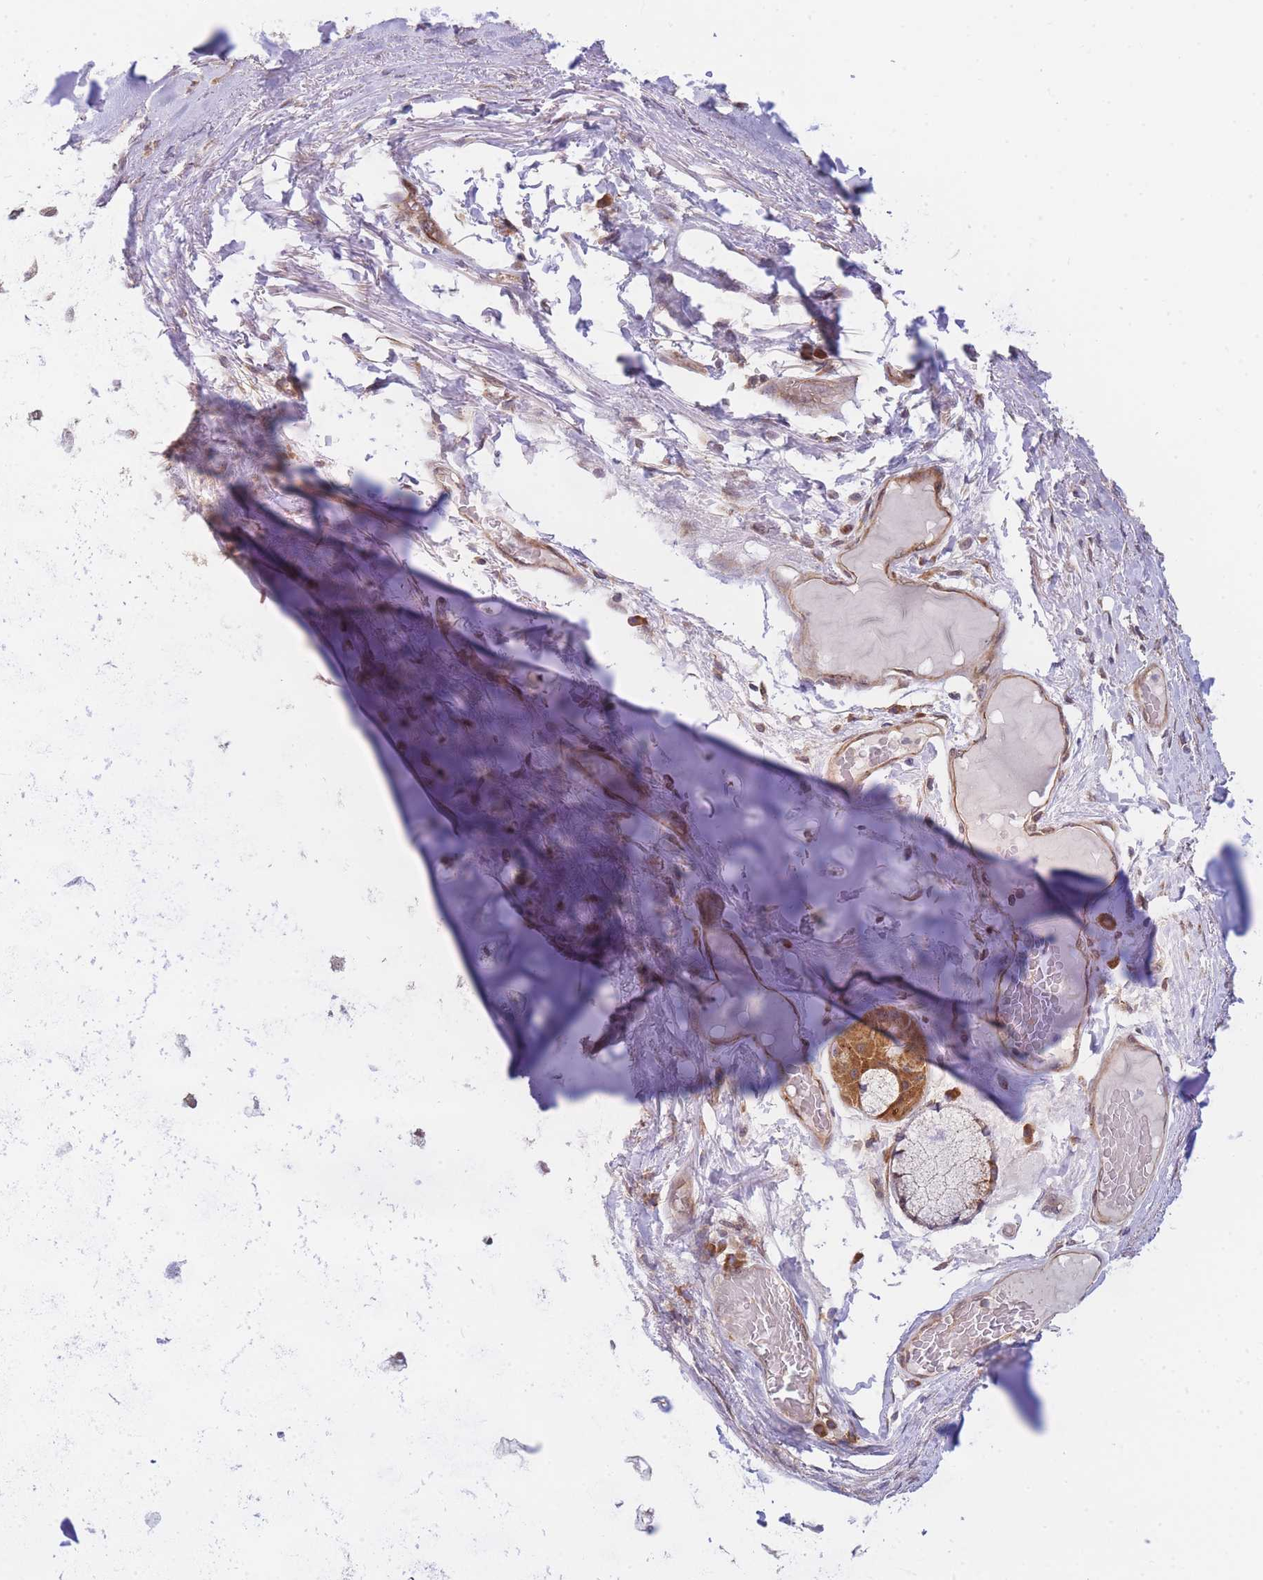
{"staining": {"intensity": "negative", "quantity": "none", "location": "none"}, "tissue": "adipose tissue", "cell_type": "Adipocytes", "image_type": "normal", "snomed": [{"axis": "morphology", "description": "Normal tissue, NOS"}, {"axis": "topography", "description": "Cartilage tissue"}, {"axis": "topography", "description": "Bronchus"}], "caption": "Immunohistochemical staining of unremarkable human adipose tissue reveals no significant positivity in adipocytes.", "gene": "ENSG00000276345", "patient": {"sex": "male", "age": 56}}